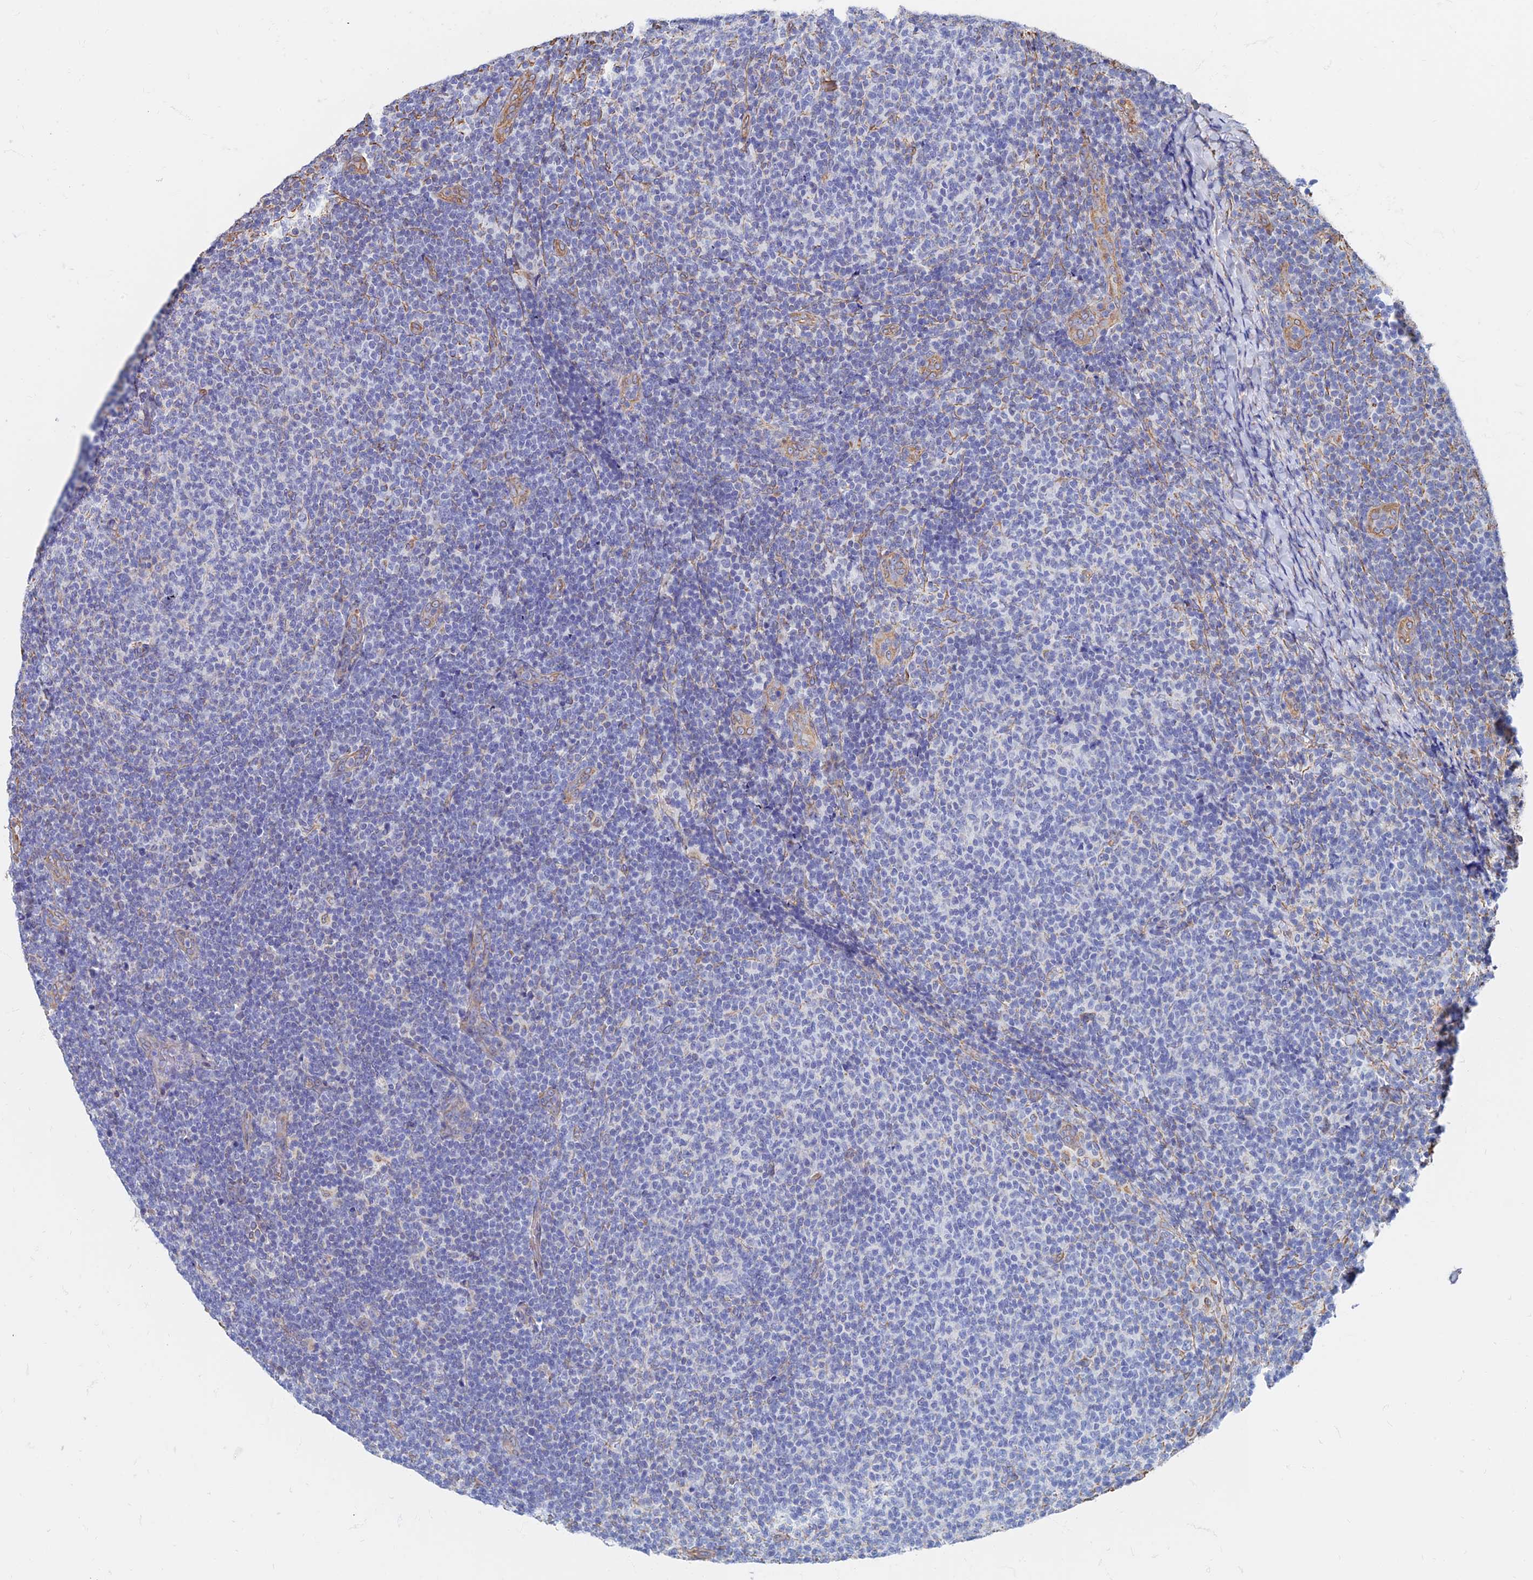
{"staining": {"intensity": "negative", "quantity": "none", "location": "none"}, "tissue": "lymphoma", "cell_type": "Tumor cells", "image_type": "cancer", "snomed": [{"axis": "morphology", "description": "Malignant lymphoma, non-Hodgkin's type, Low grade"}, {"axis": "topography", "description": "Lymph node"}], "caption": "IHC image of human lymphoma stained for a protein (brown), which displays no staining in tumor cells.", "gene": "RMC1", "patient": {"sex": "male", "age": 66}}